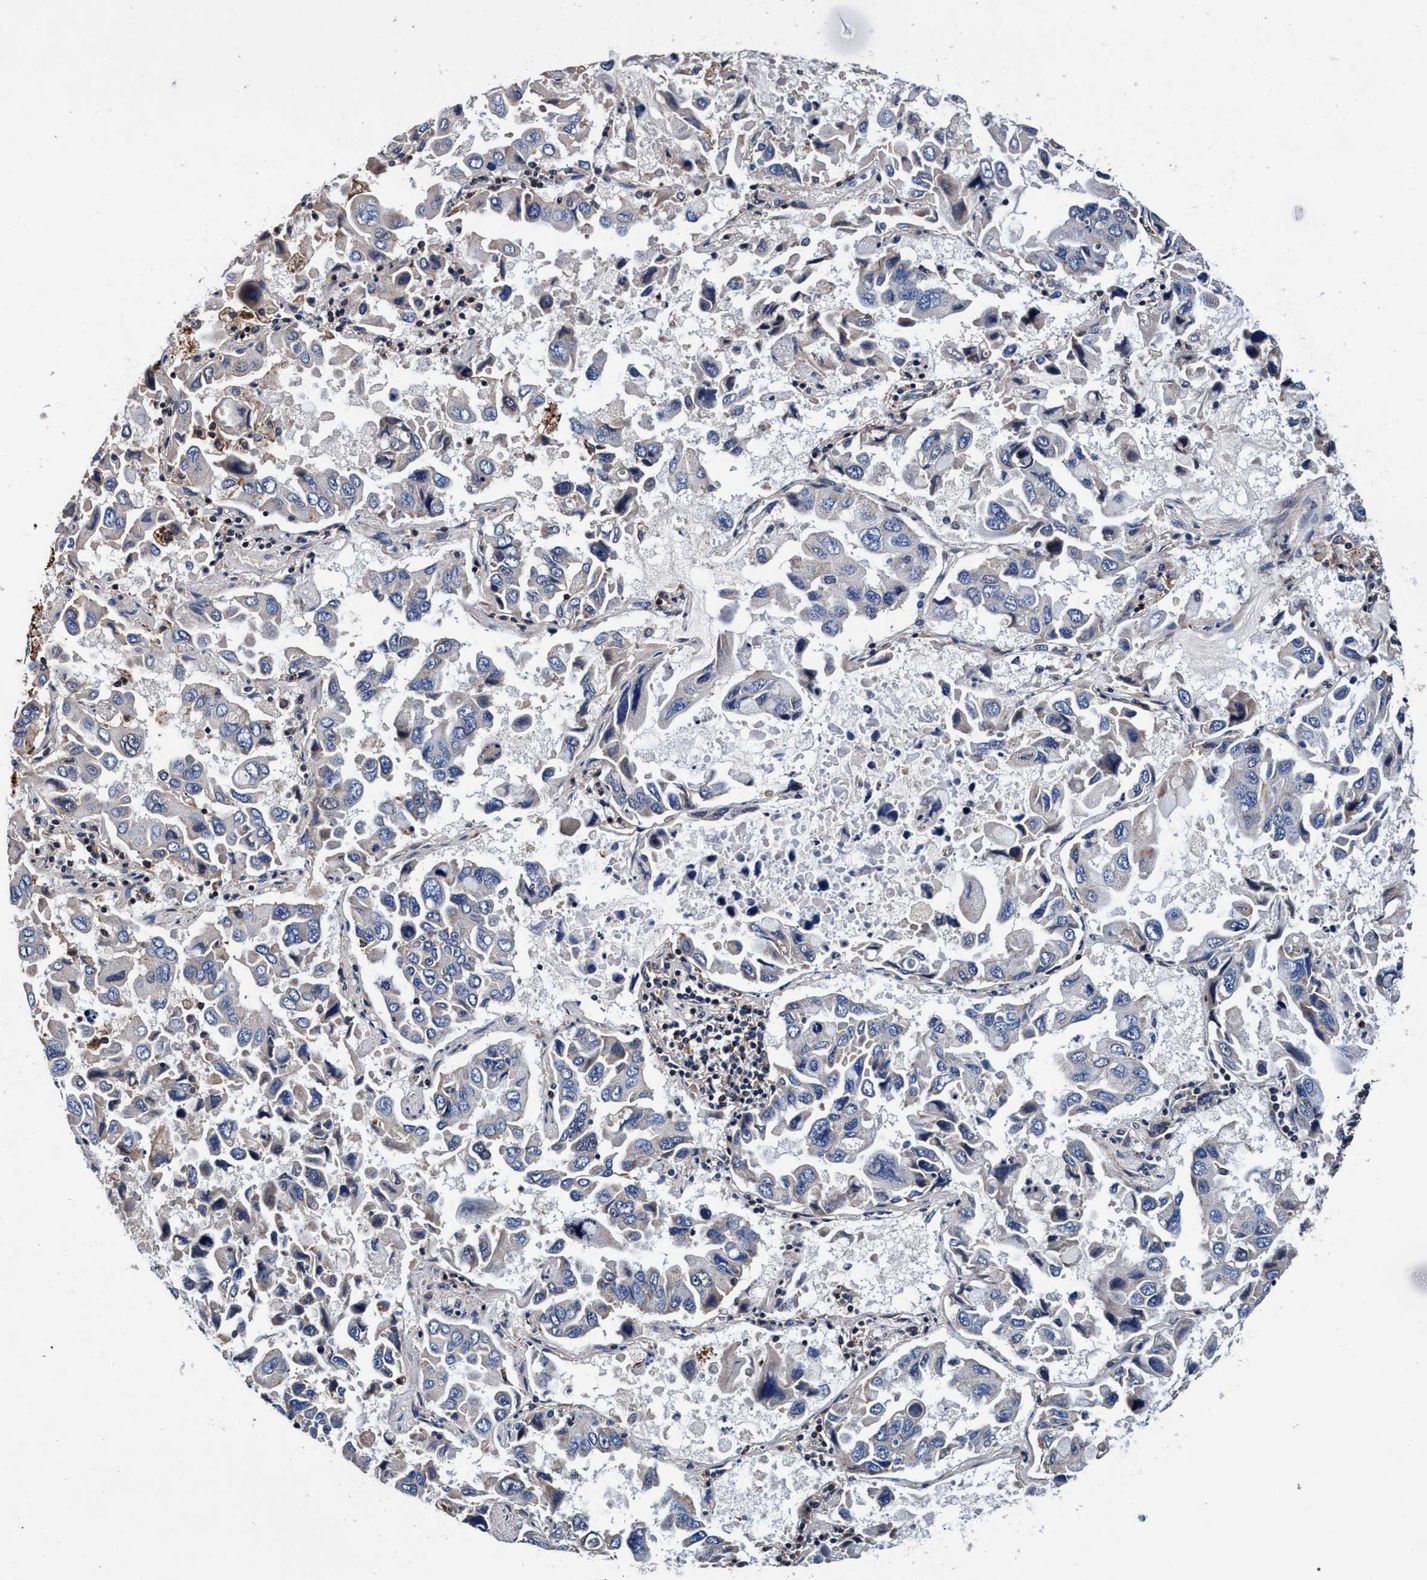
{"staining": {"intensity": "negative", "quantity": "none", "location": "none"}, "tissue": "lung cancer", "cell_type": "Tumor cells", "image_type": "cancer", "snomed": [{"axis": "morphology", "description": "Adenocarcinoma, NOS"}, {"axis": "topography", "description": "Lung"}], "caption": "High magnification brightfield microscopy of lung cancer stained with DAB (brown) and counterstained with hematoxylin (blue): tumor cells show no significant positivity.", "gene": "RNF208", "patient": {"sex": "male", "age": 64}}